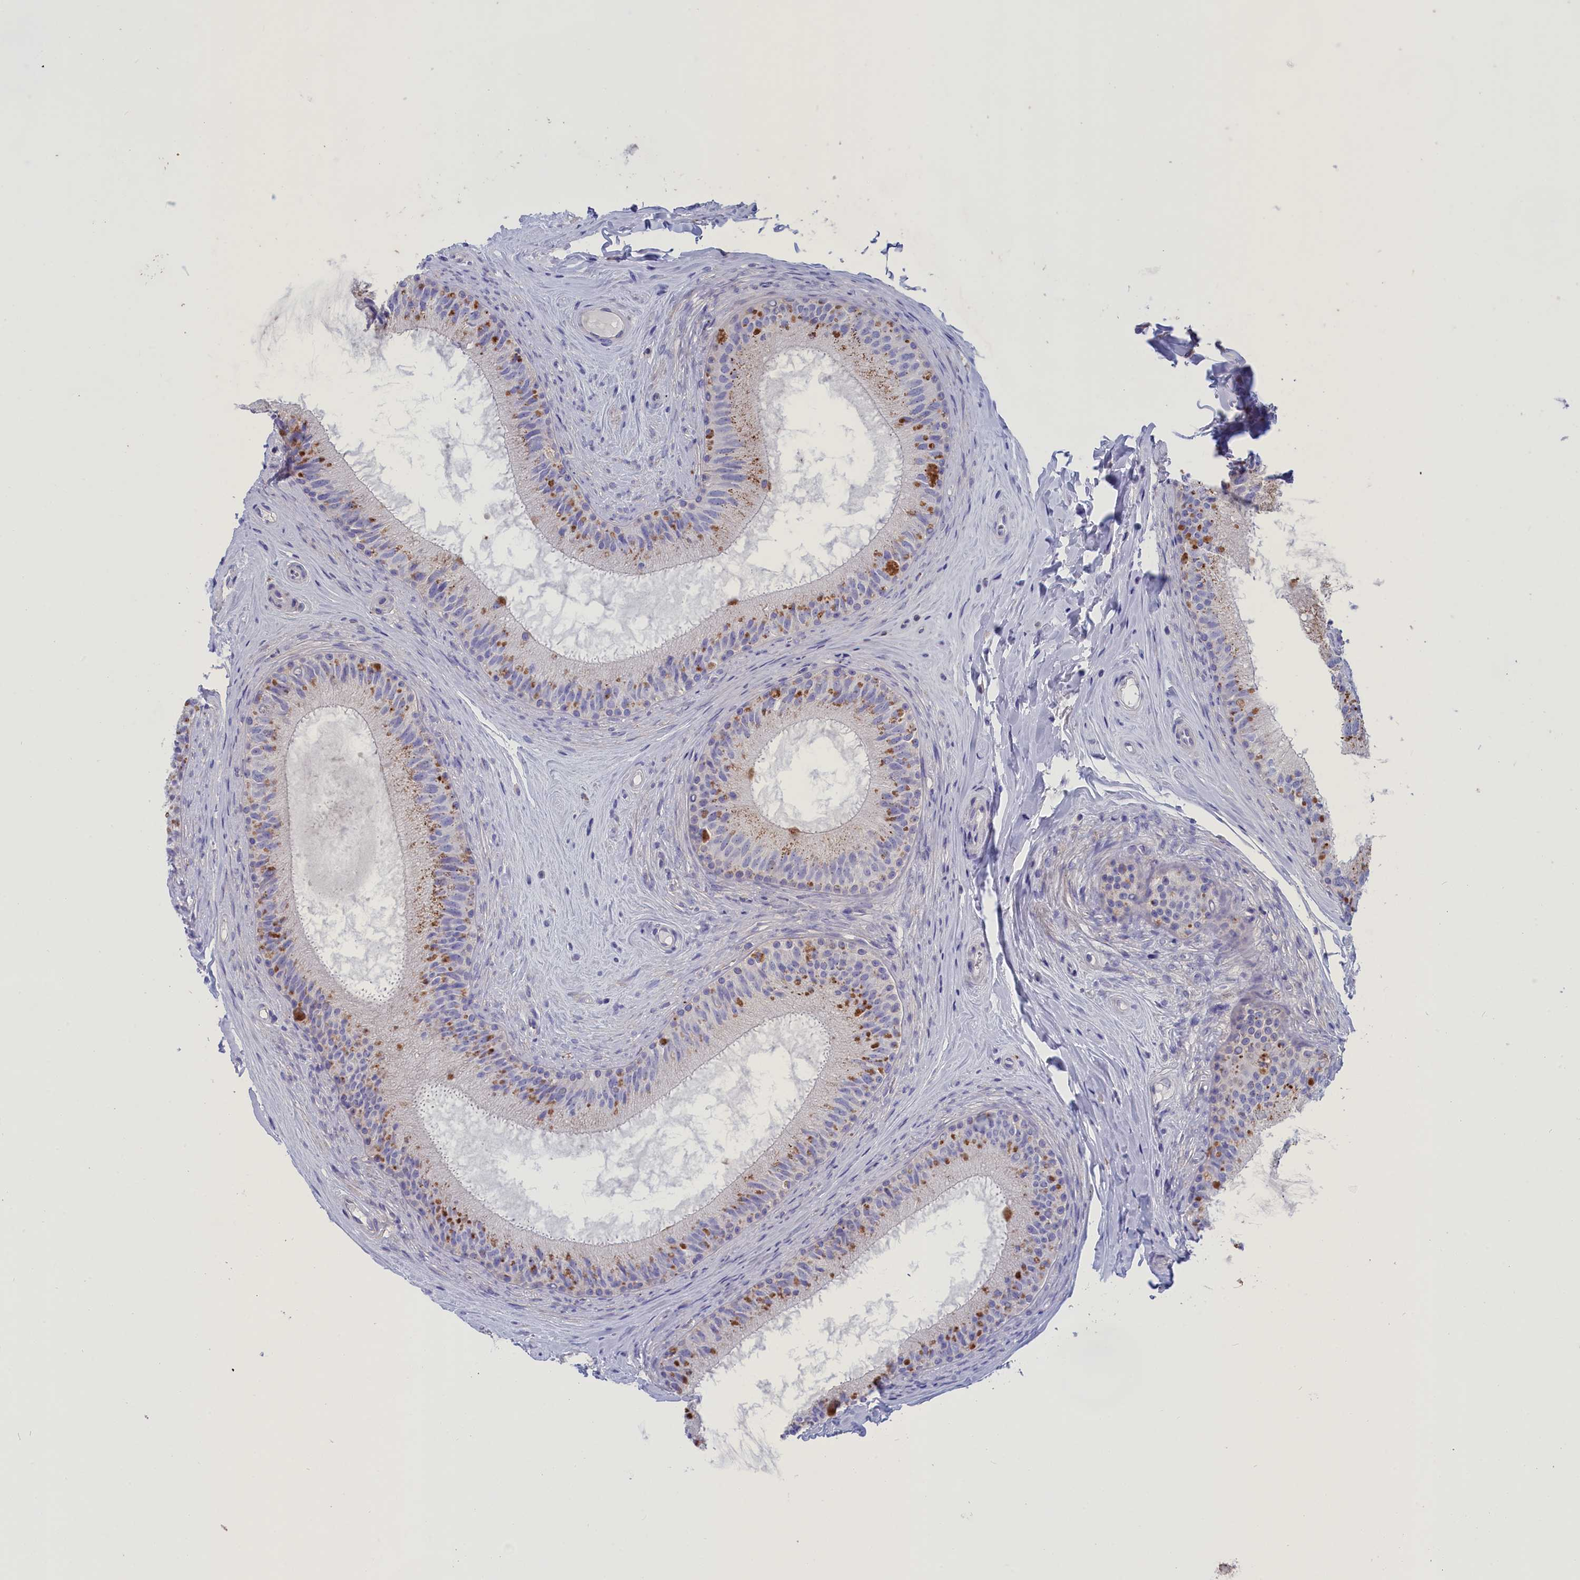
{"staining": {"intensity": "moderate", "quantity": "25%-75%", "location": "cytoplasmic/membranous"}, "tissue": "epididymis", "cell_type": "Glandular cells", "image_type": "normal", "snomed": [{"axis": "morphology", "description": "Normal tissue, NOS"}, {"axis": "topography", "description": "Epididymis"}], "caption": "Brown immunohistochemical staining in unremarkable epididymis demonstrates moderate cytoplasmic/membranous expression in about 25%-75% of glandular cells.", "gene": "WDR6", "patient": {"sex": "male", "age": 33}}